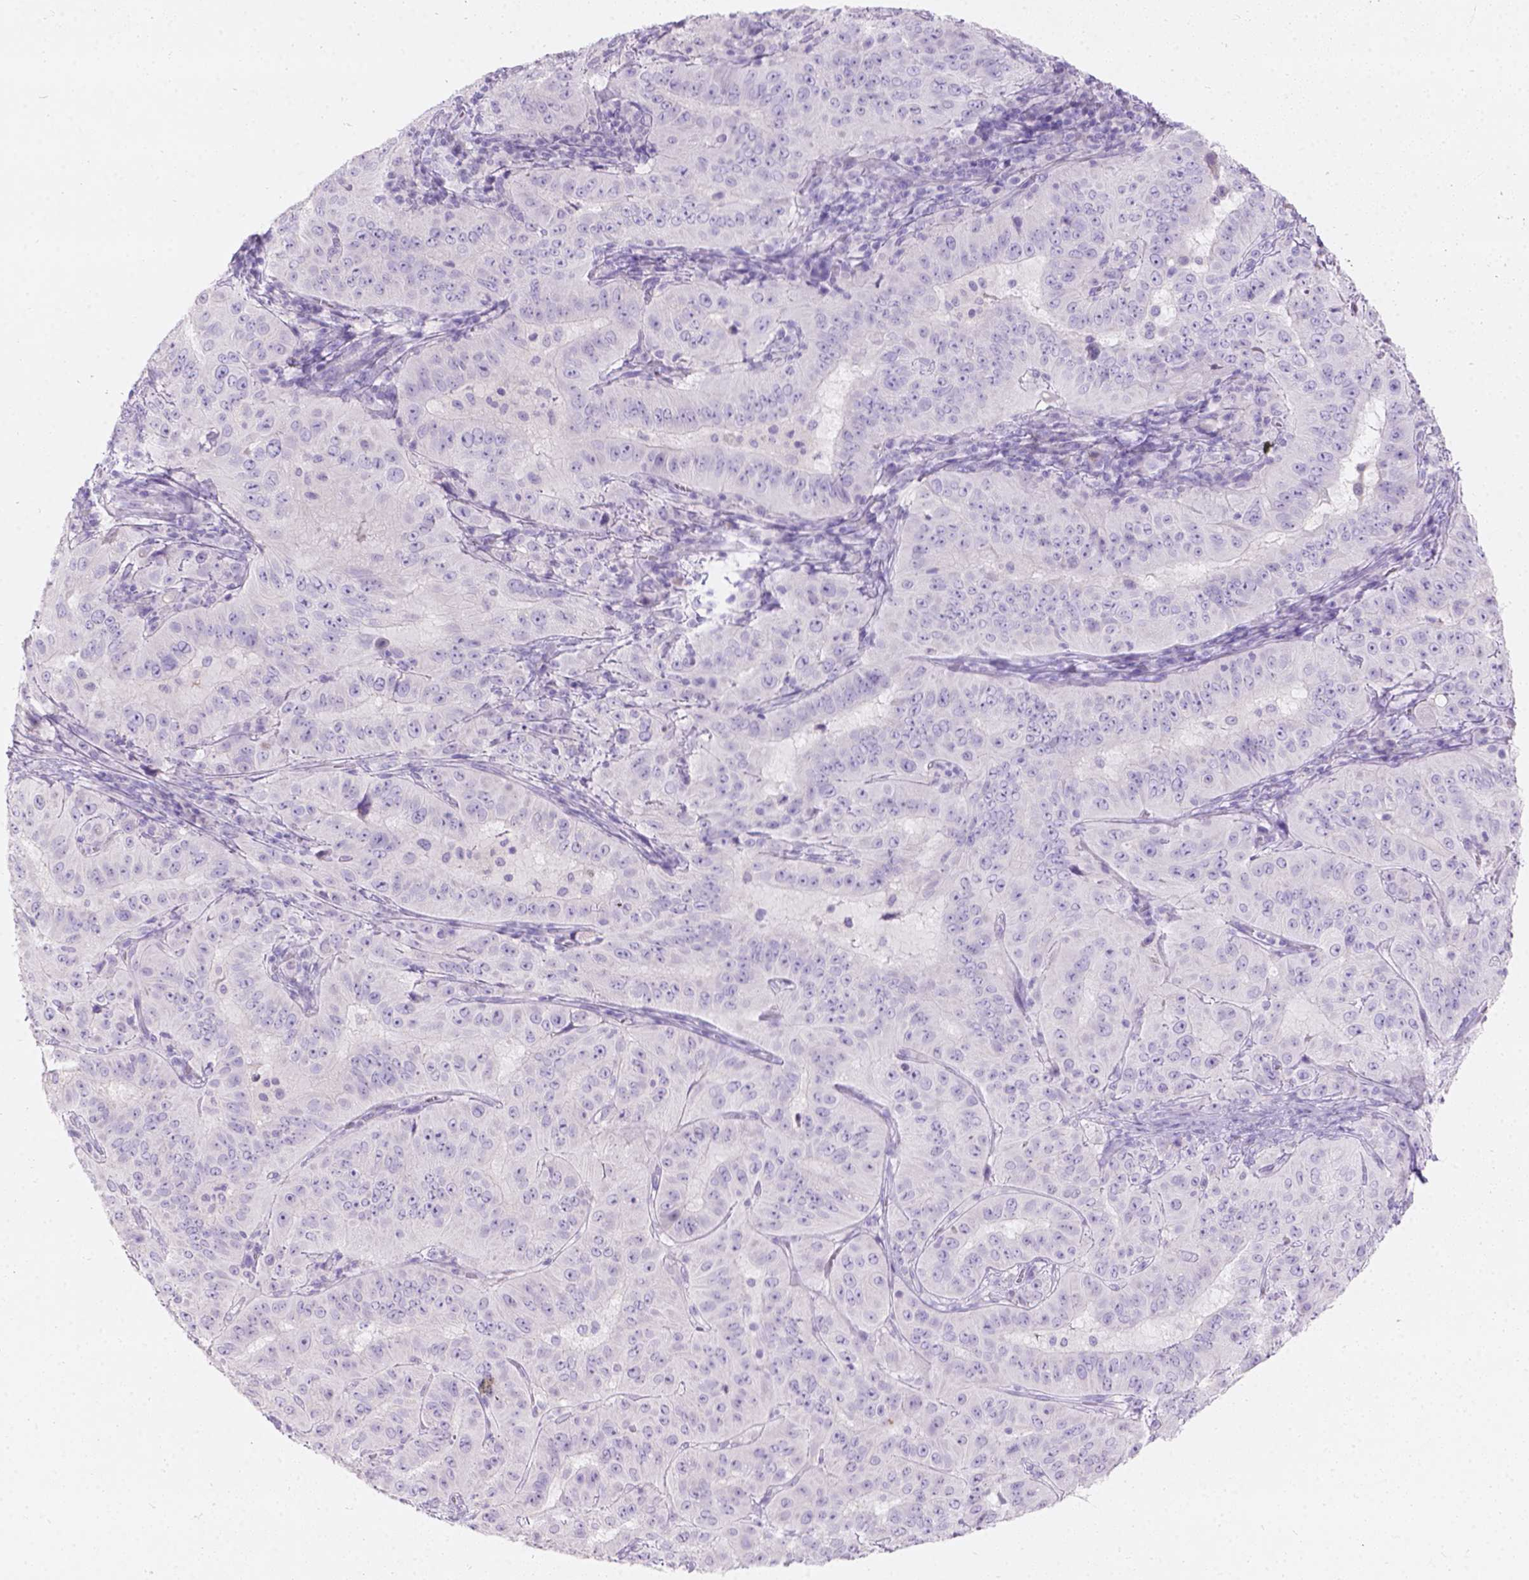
{"staining": {"intensity": "negative", "quantity": "none", "location": "none"}, "tissue": "pancreatic cancer", "cell_type": "Tumor cells", "image_type": "cancer", "snomed": [{"axis": "morphology", "description": "Adenocarcinoma, NOS"}, {"axis": "topography", "description": "Pancreas"}], "caption": "Immunohistochemical staining of human pancreatic cancer (adenocarcinoma) reveals no significant positivity in tumor cells.", "gene": "GAL3ST2", "patient": {"sex": "male", "age": 63}}